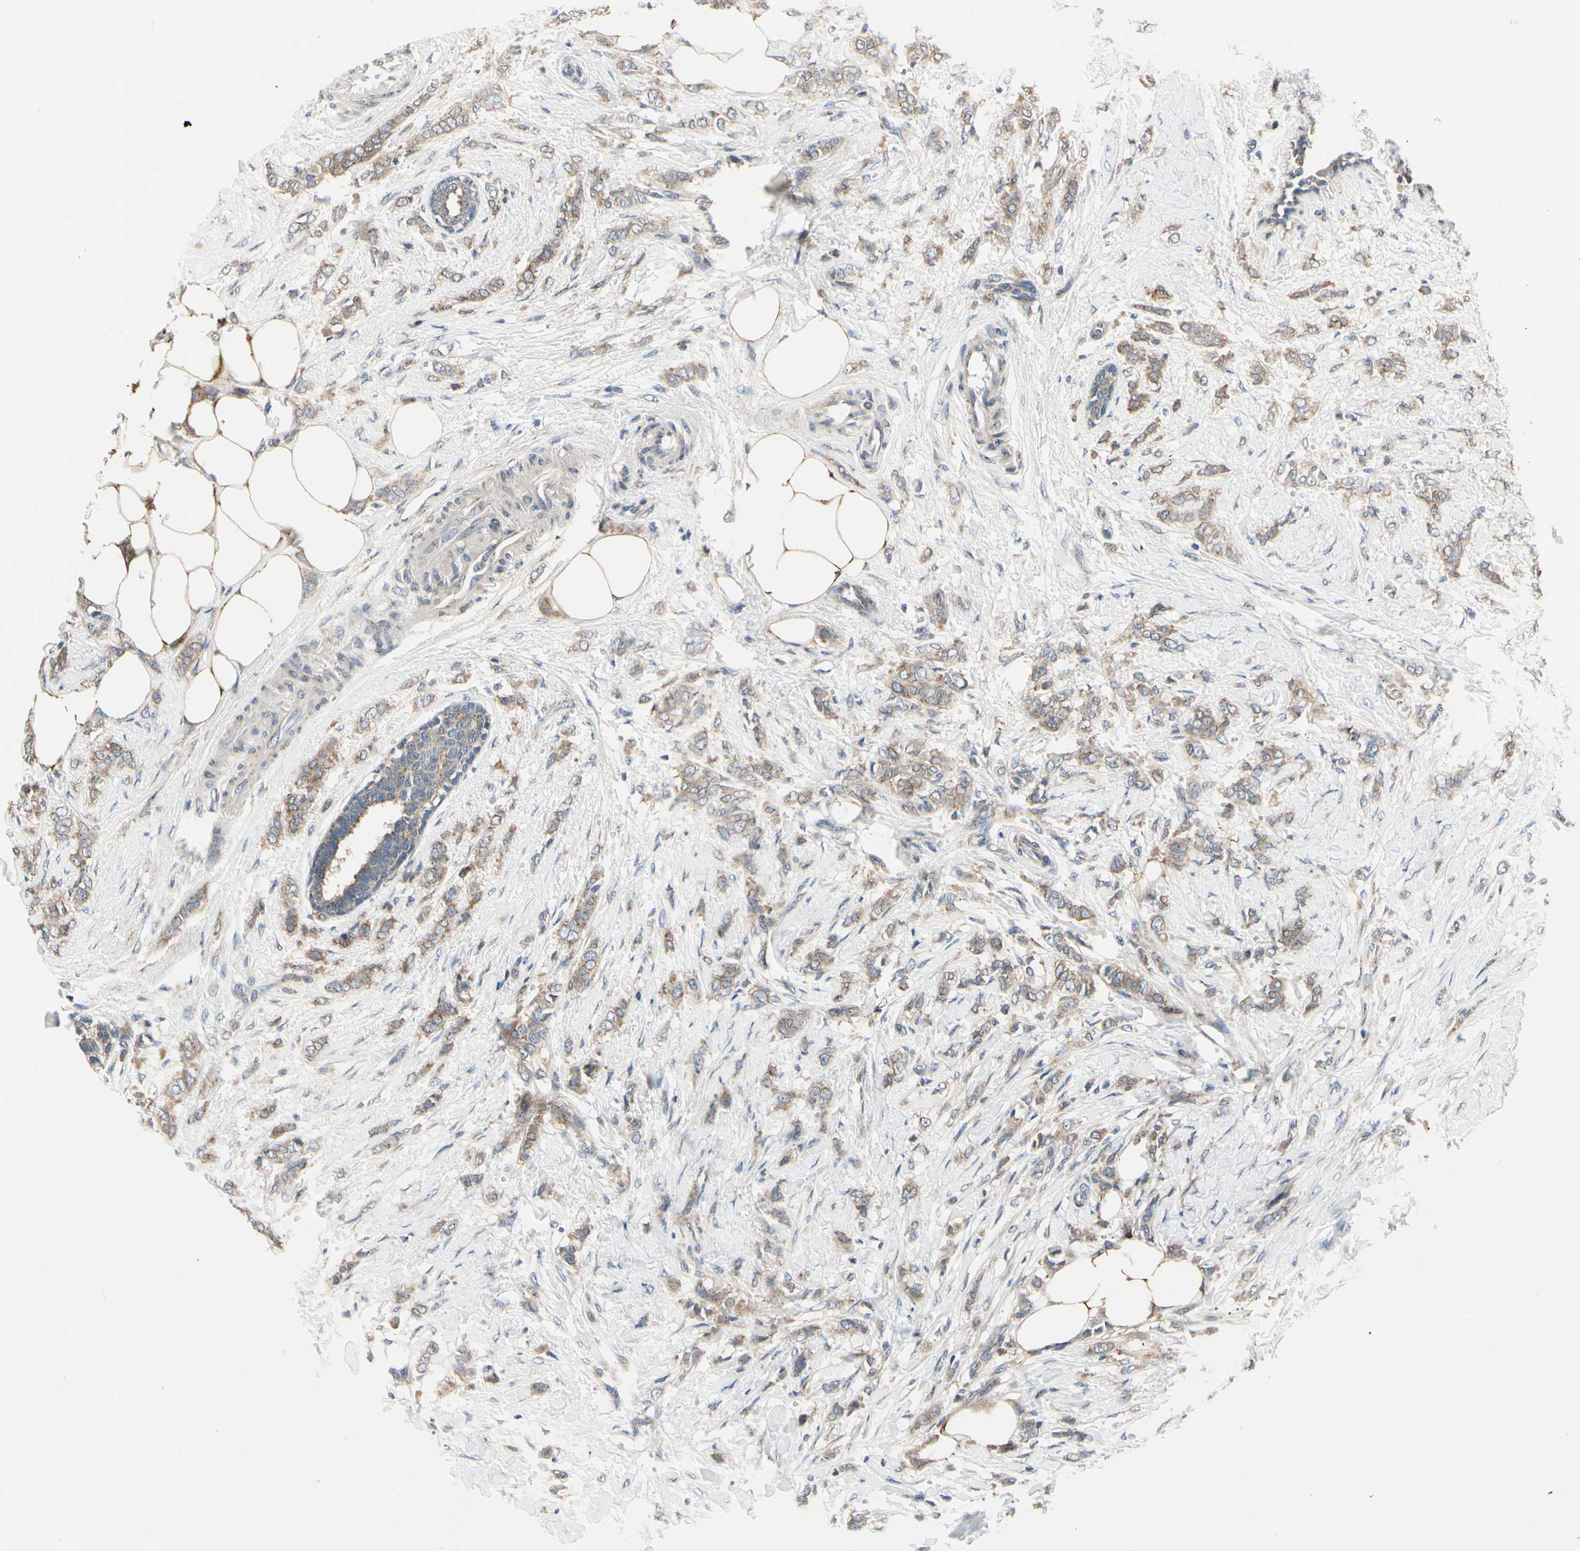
{"staining": {"intensity": "moderate", "quantity": ">75%", "location": "cytoplasmic/membranous"}, "tissue": "breast cancer", "cell_type": "Tumor cells", "image_type": "cancer", "snomed": [{"axis": "morphology", "description": "Lobular carcinoma, in situ"}, {"axis": "morphology", "description": "Lobular carcinoma"}, {"axis": "topography", "description": "Breast"}], "caption": "Immunohistochemistry of breast lobular carcinoma exhibits medium levels of moderate cytoplasmic/membranous expression in about >75% of tumor cells. Using DAB (3,3'-diaminobenzidine) (brown) and hematoxylin (blue) stains, captured at high magnification using brightfield microscopy.", "gene": "PRKAR2B", "patient": {"sex": "female", "age": 41}}